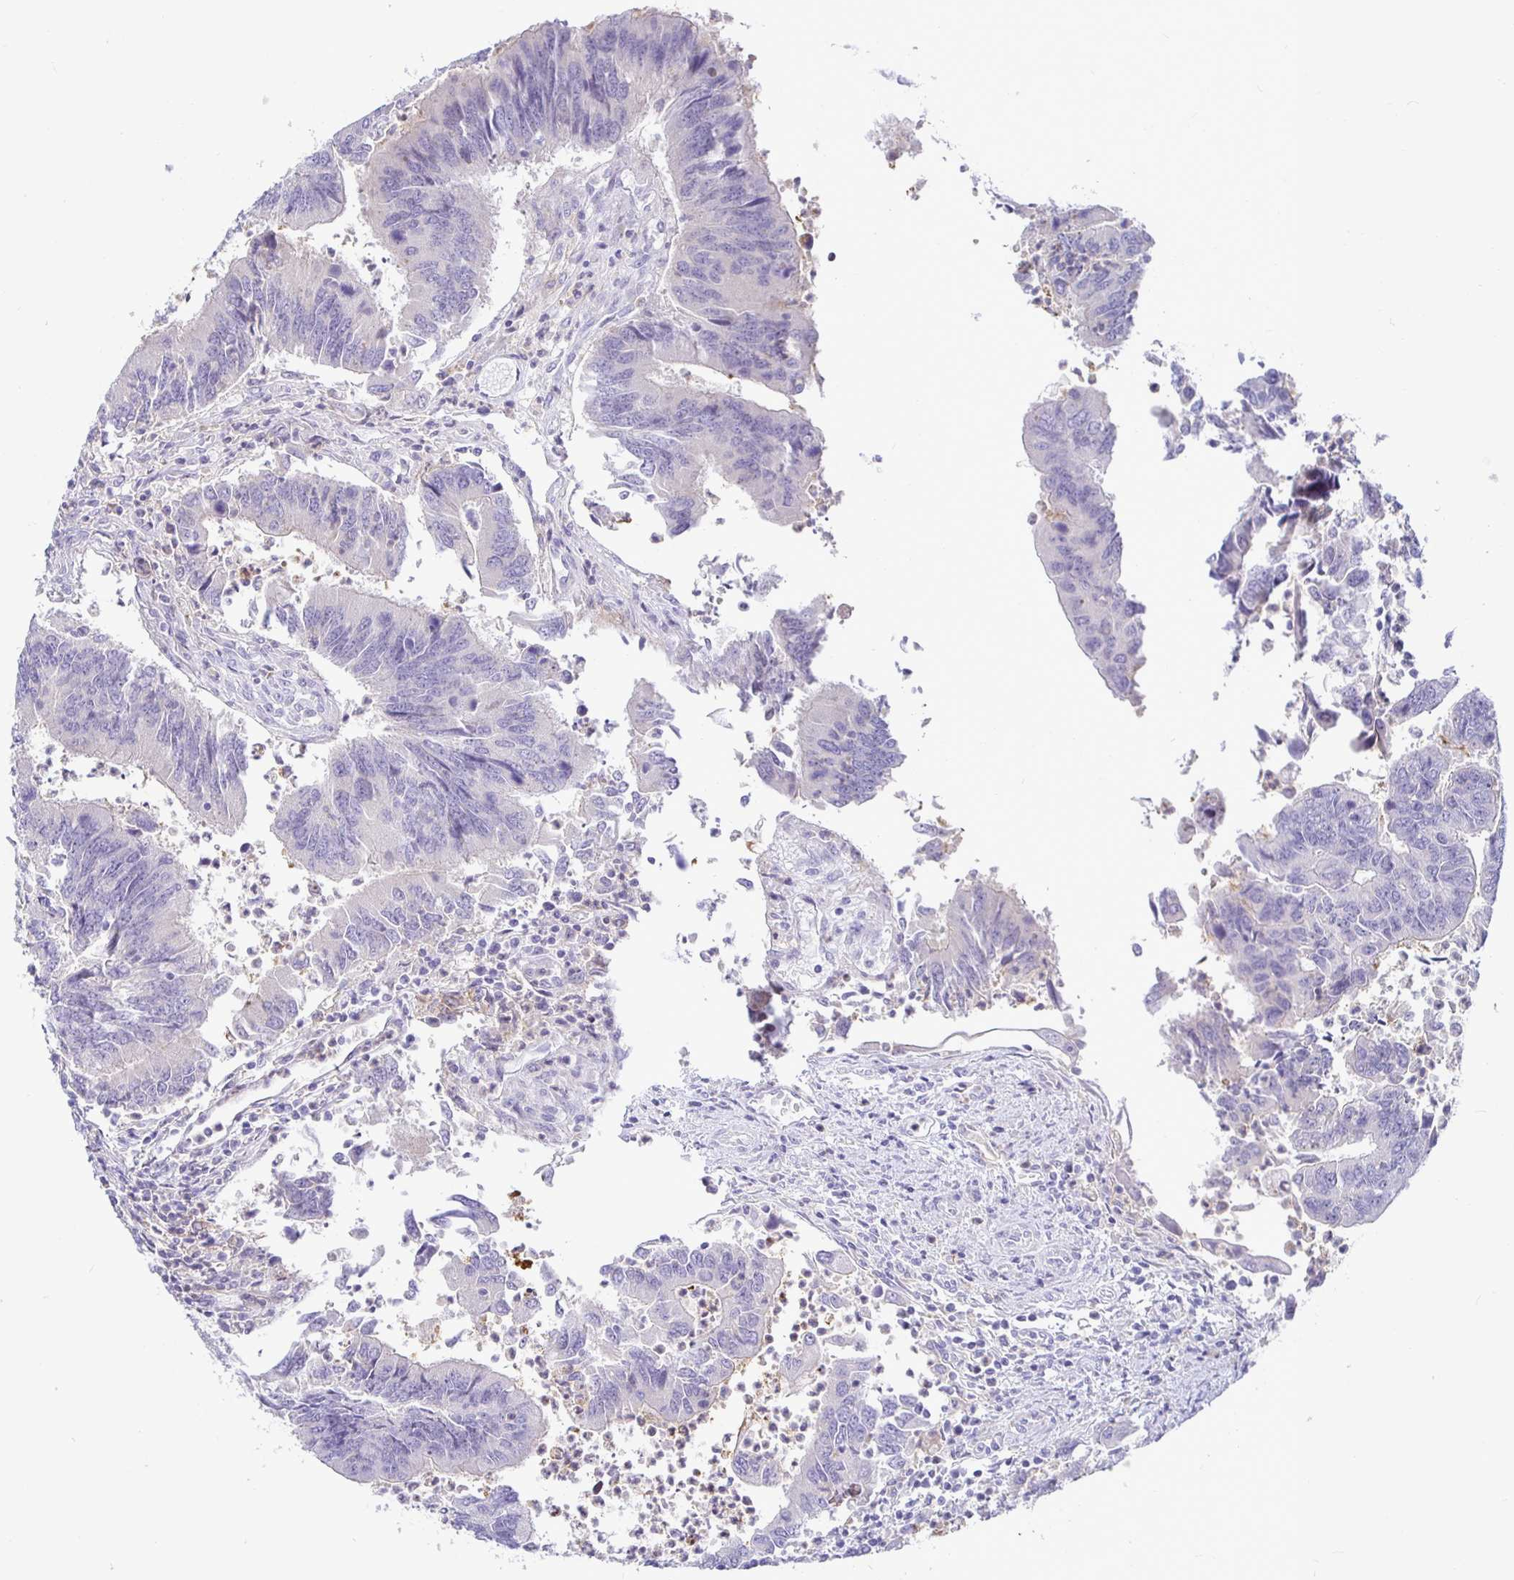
{"staining": {"intensity": "negative", "quantity": "none", "location": "none"}, "tissue": "colorectal cancer", "cell_type": "Tumor cells", "image_type": "cancer", "snomed": [{"axis": "morphology", "description": "Adenocarcinoma, NOS"}, {"axis": "topography", "description": "Colon"}], "caption": "Human colorectal cancer (adenocarcinoma) stained for a protein using IHC demonstrates no expression in tumor cells.", "gene": "SIRPA", "patient": {"sex": "female", "age": 67}}